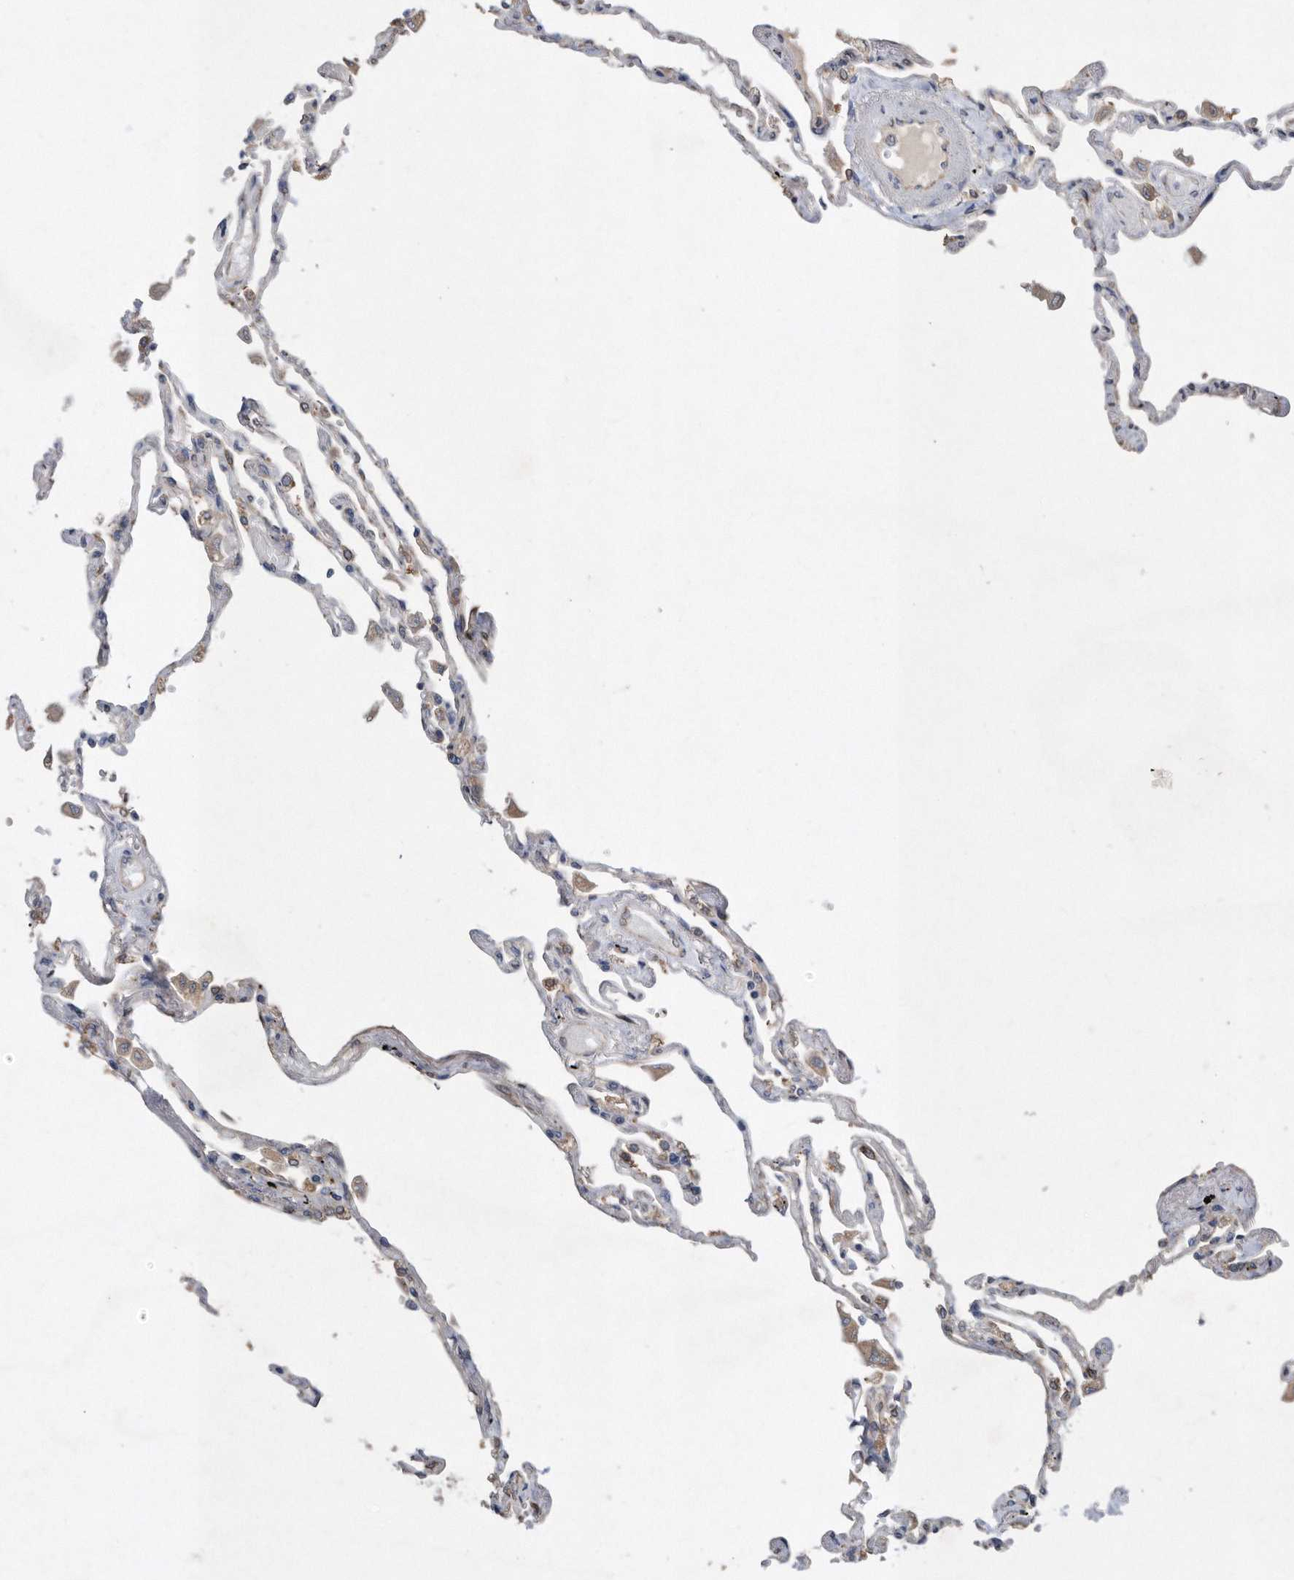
{"staining": {"intensity": "moderate", "quantity": "<25%", "location": "cytoplasmic/membranous"}, "tissue": "lung", "cell_type": "Alveolar cells", "image_type": "normal", "snomed": [{"axis": "morphology", "description": "Normal tissue, NOS"}, {"axis": "topography", "description": "Lung"}], "caption": "This is an image of IHC staining of benign lung, which shows moderate expression in the cytoplasmic/membranous of alveolar cells.", "gene": "PON2", "patient": {"sex": "female", "age": 67}}